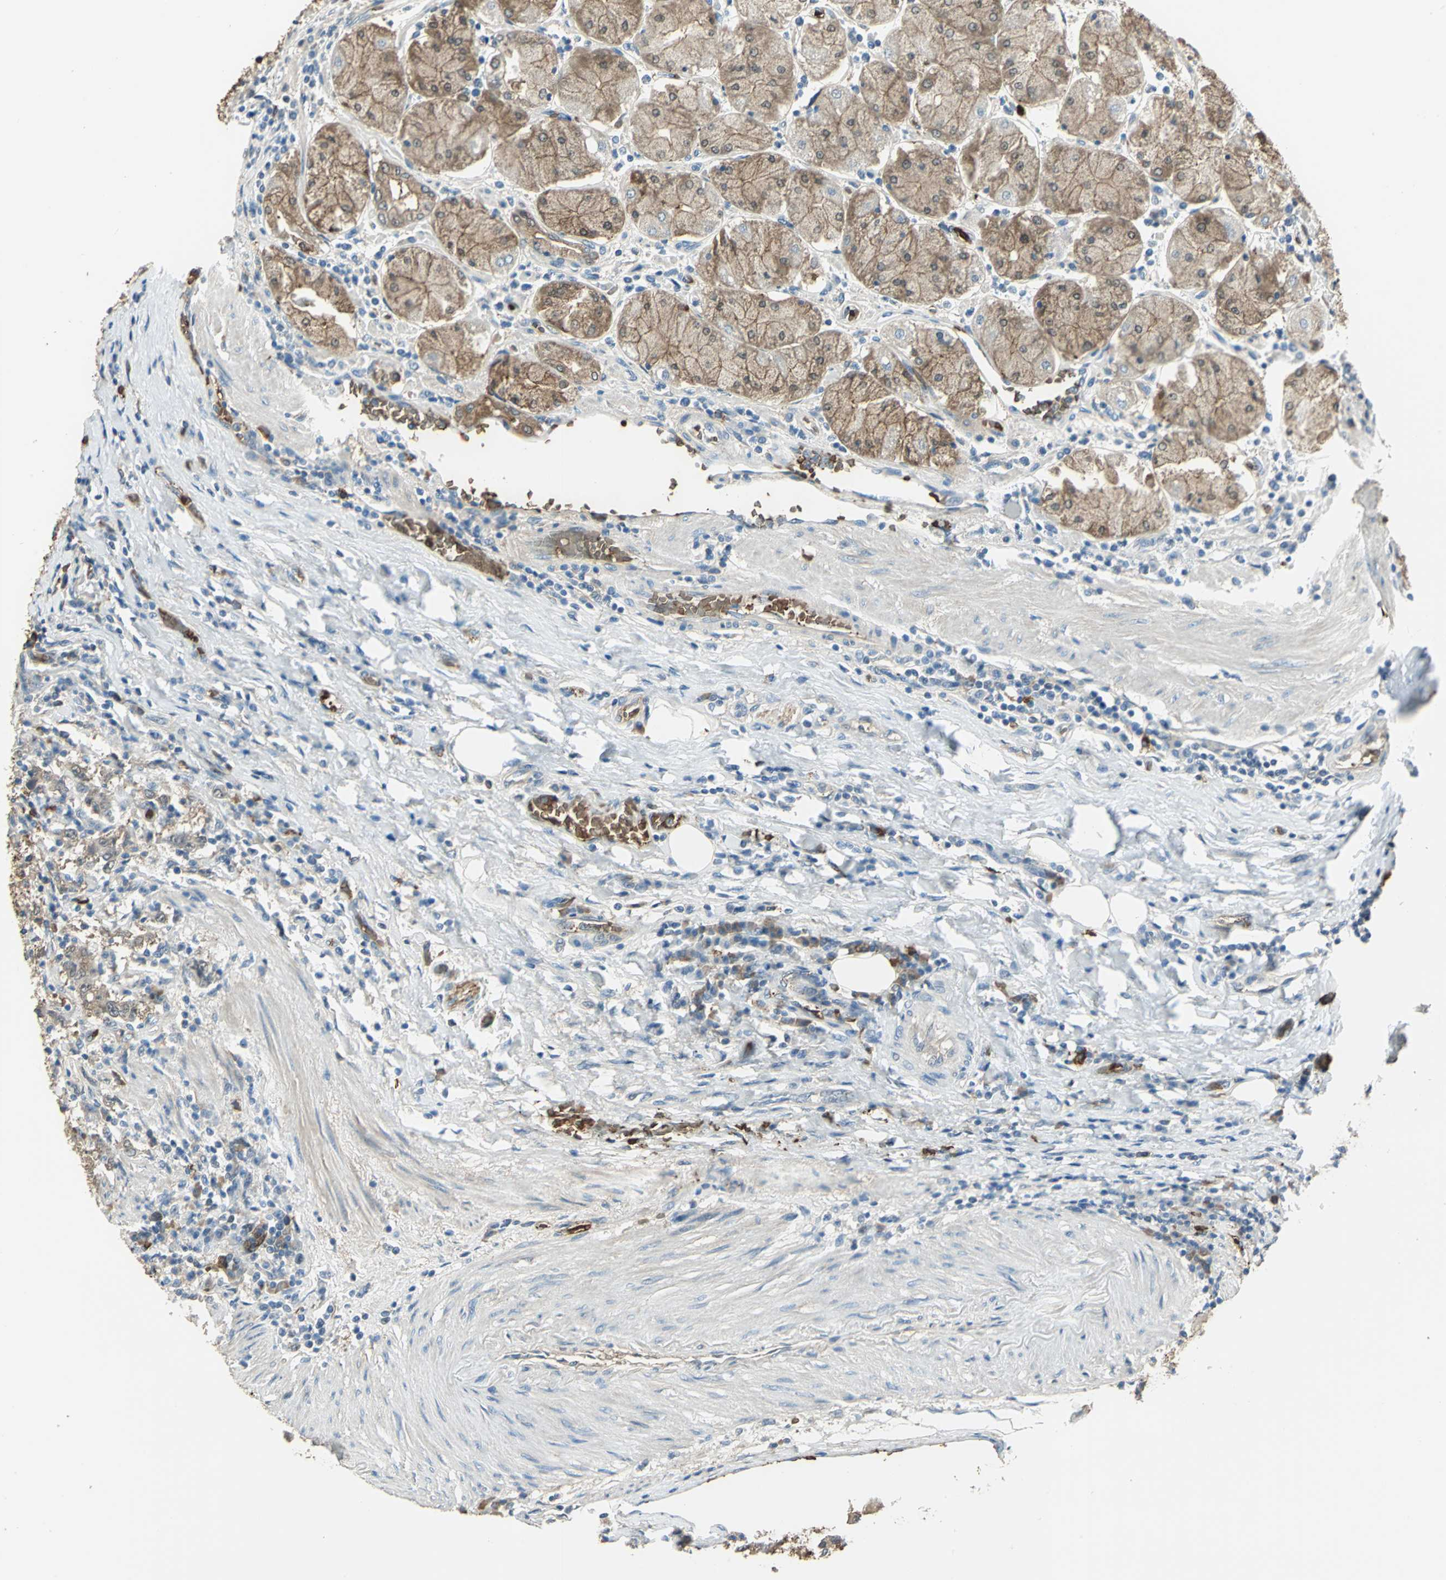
{"staining": {"intensity": "weak", "quantity": ">75%", "location": "cytoplasmic/membranous,nuclear"}, "tissue": "stomach cancer", "cell_type": "Tumor cells", "image_type": "cancer", "snomed": [{"axis": "morphology", "description": "Normal tissue, NOS"}, {"axis": "morphology", "description": "Adenocarcinoma, NOS"}, {"axis": "topography", "description": "Stomach, upper"}, {"axis": "topography", "description": "Stomach"}], "caption": "The photomicrograph displays a brown stain indicating the presence of a protein in the cytoplasmic/membranous and nuclear of tumor cells in adenocarcinoma (stomach).", "gene": "DDAH1", "patient": {"sex": "male", "age": 59}}